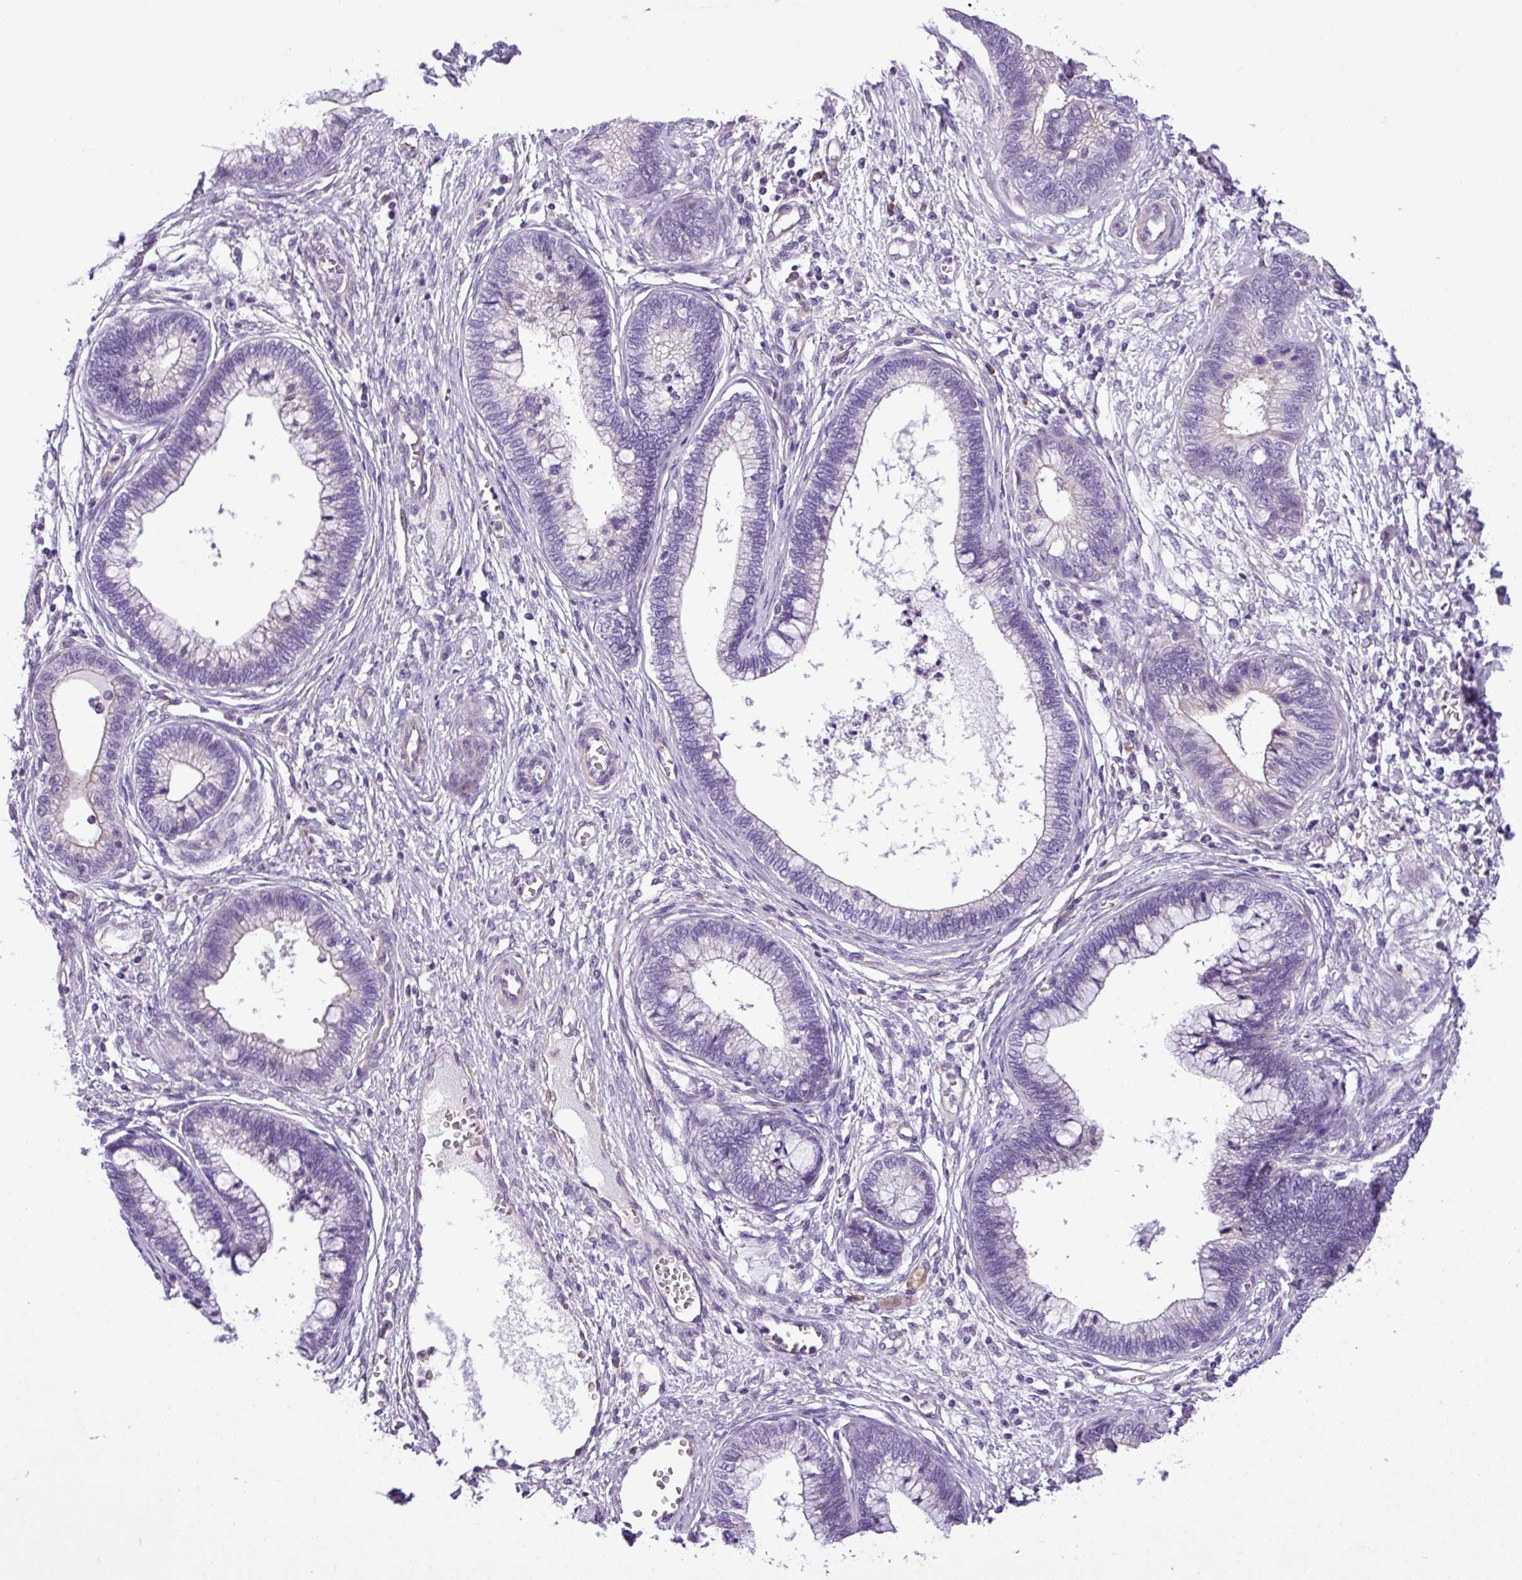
{"staining": {"intensity": "negative", "quantity": "none", "location": "none"}, "tissue": "cervical cancer", "cell_type": "Tumor cells", "image_type": "cancer", "snomed": [{"axis": "morphology", "description": "Adenocarcinoma, NOS"}, {"axis": "topography", "description": "Cervix"}], "caption": "Immunohistochemical staining of cervical adenocarcinoma demonstrates no significant positivity in tumor cells.", "gene": "C11orf91", "patient": {"sex": "female", "age": 44}}